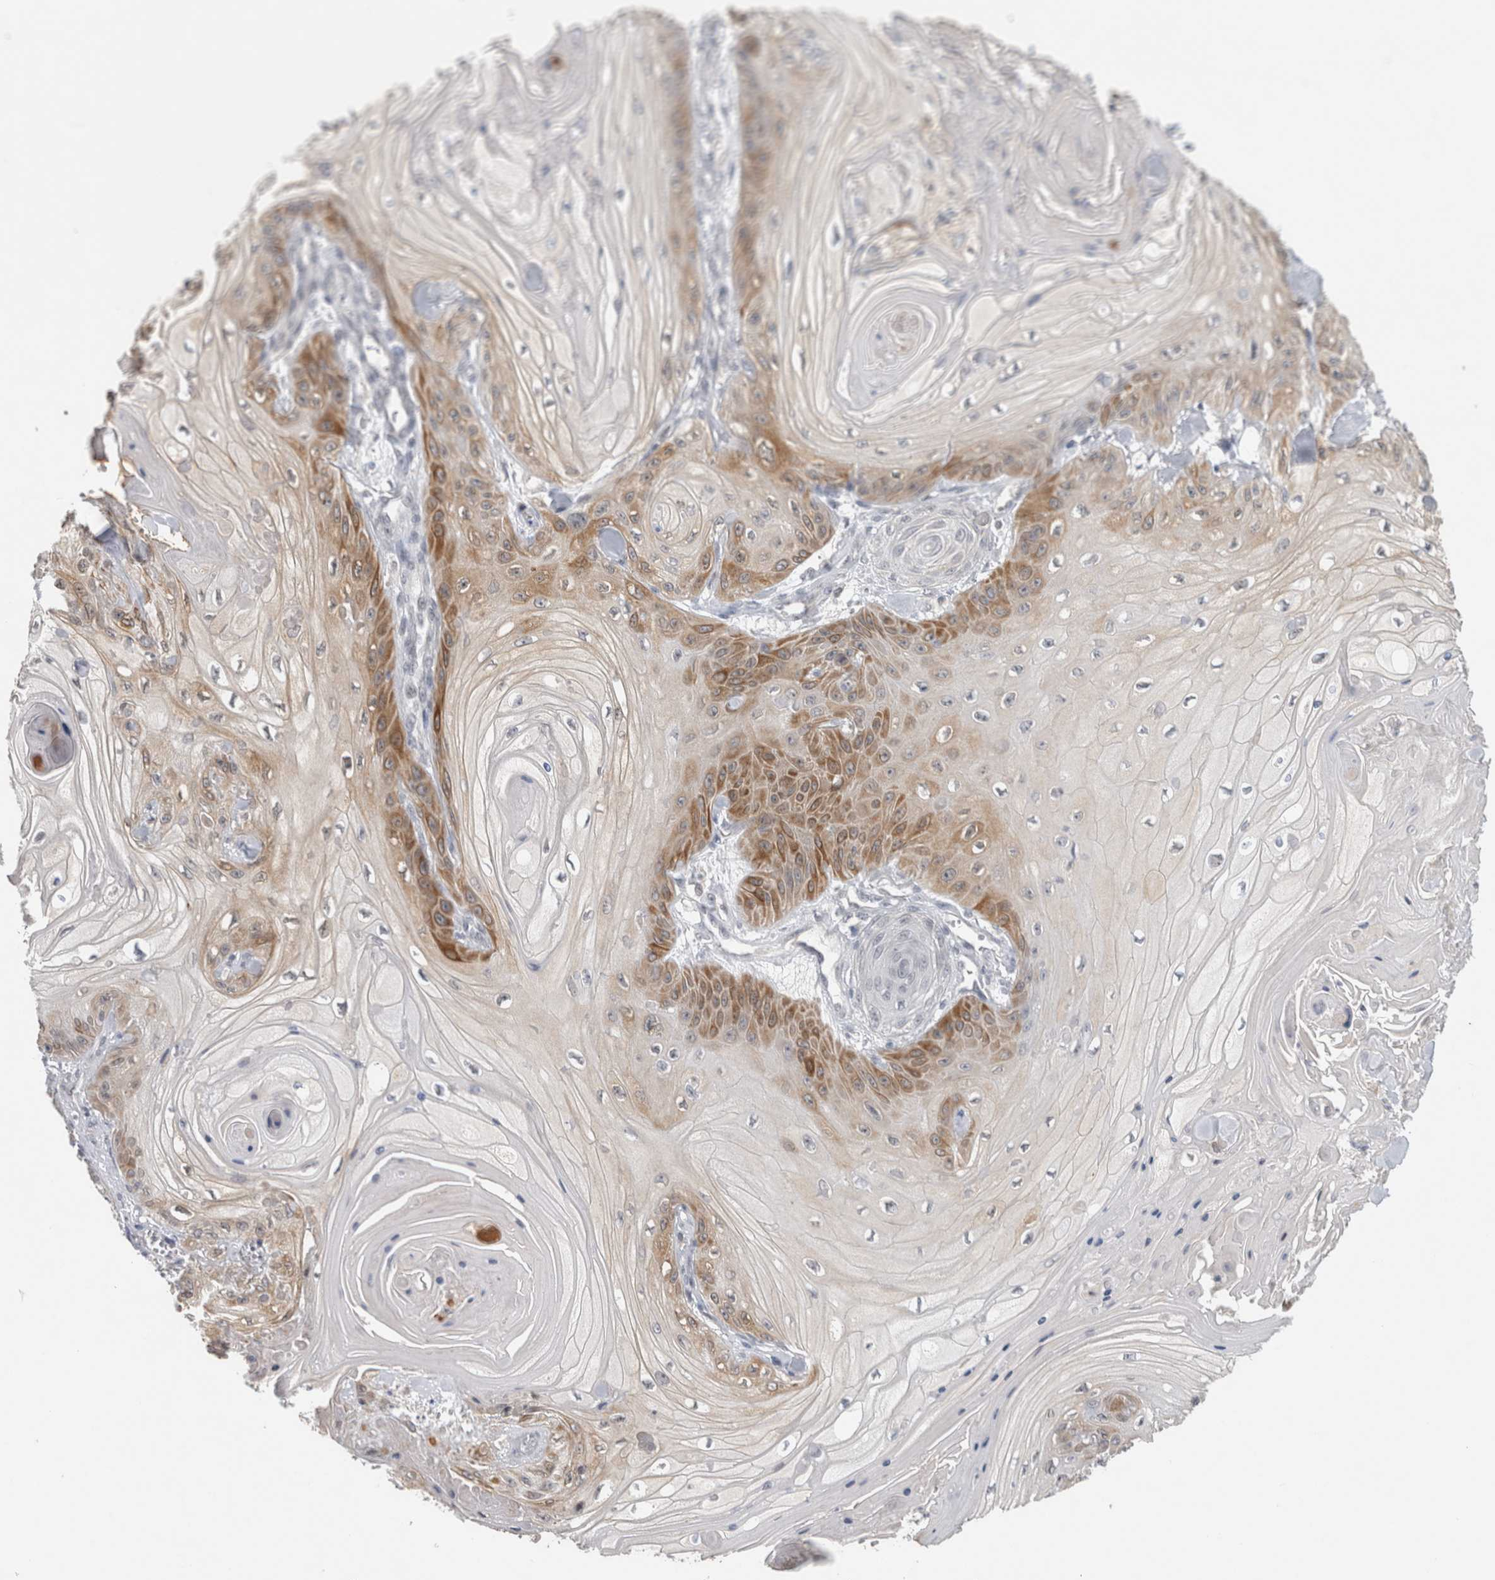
{"staining": {"intensity": "moderate", "quantity": "<25%", "location": "cytoplasmic/membranous"}, "tissue": "skin cancer", "cell_type": "Tumor cells", "image_type": "cancer", "snomed": [{"axis": "morphology", "description": "Squamous cell carcinoma, NOS"}, {"axis": "topography", "description": "Skin"}], "caption": "There is low levels of moderate cytoplasmic/membranous positivity in tumor cells of skin squamous cell carcinoma, as demonstrated by immunohistochemical staining (brown color).", "gene": "PRXL2A", "patient": {"sex": "male", "age": 74}}